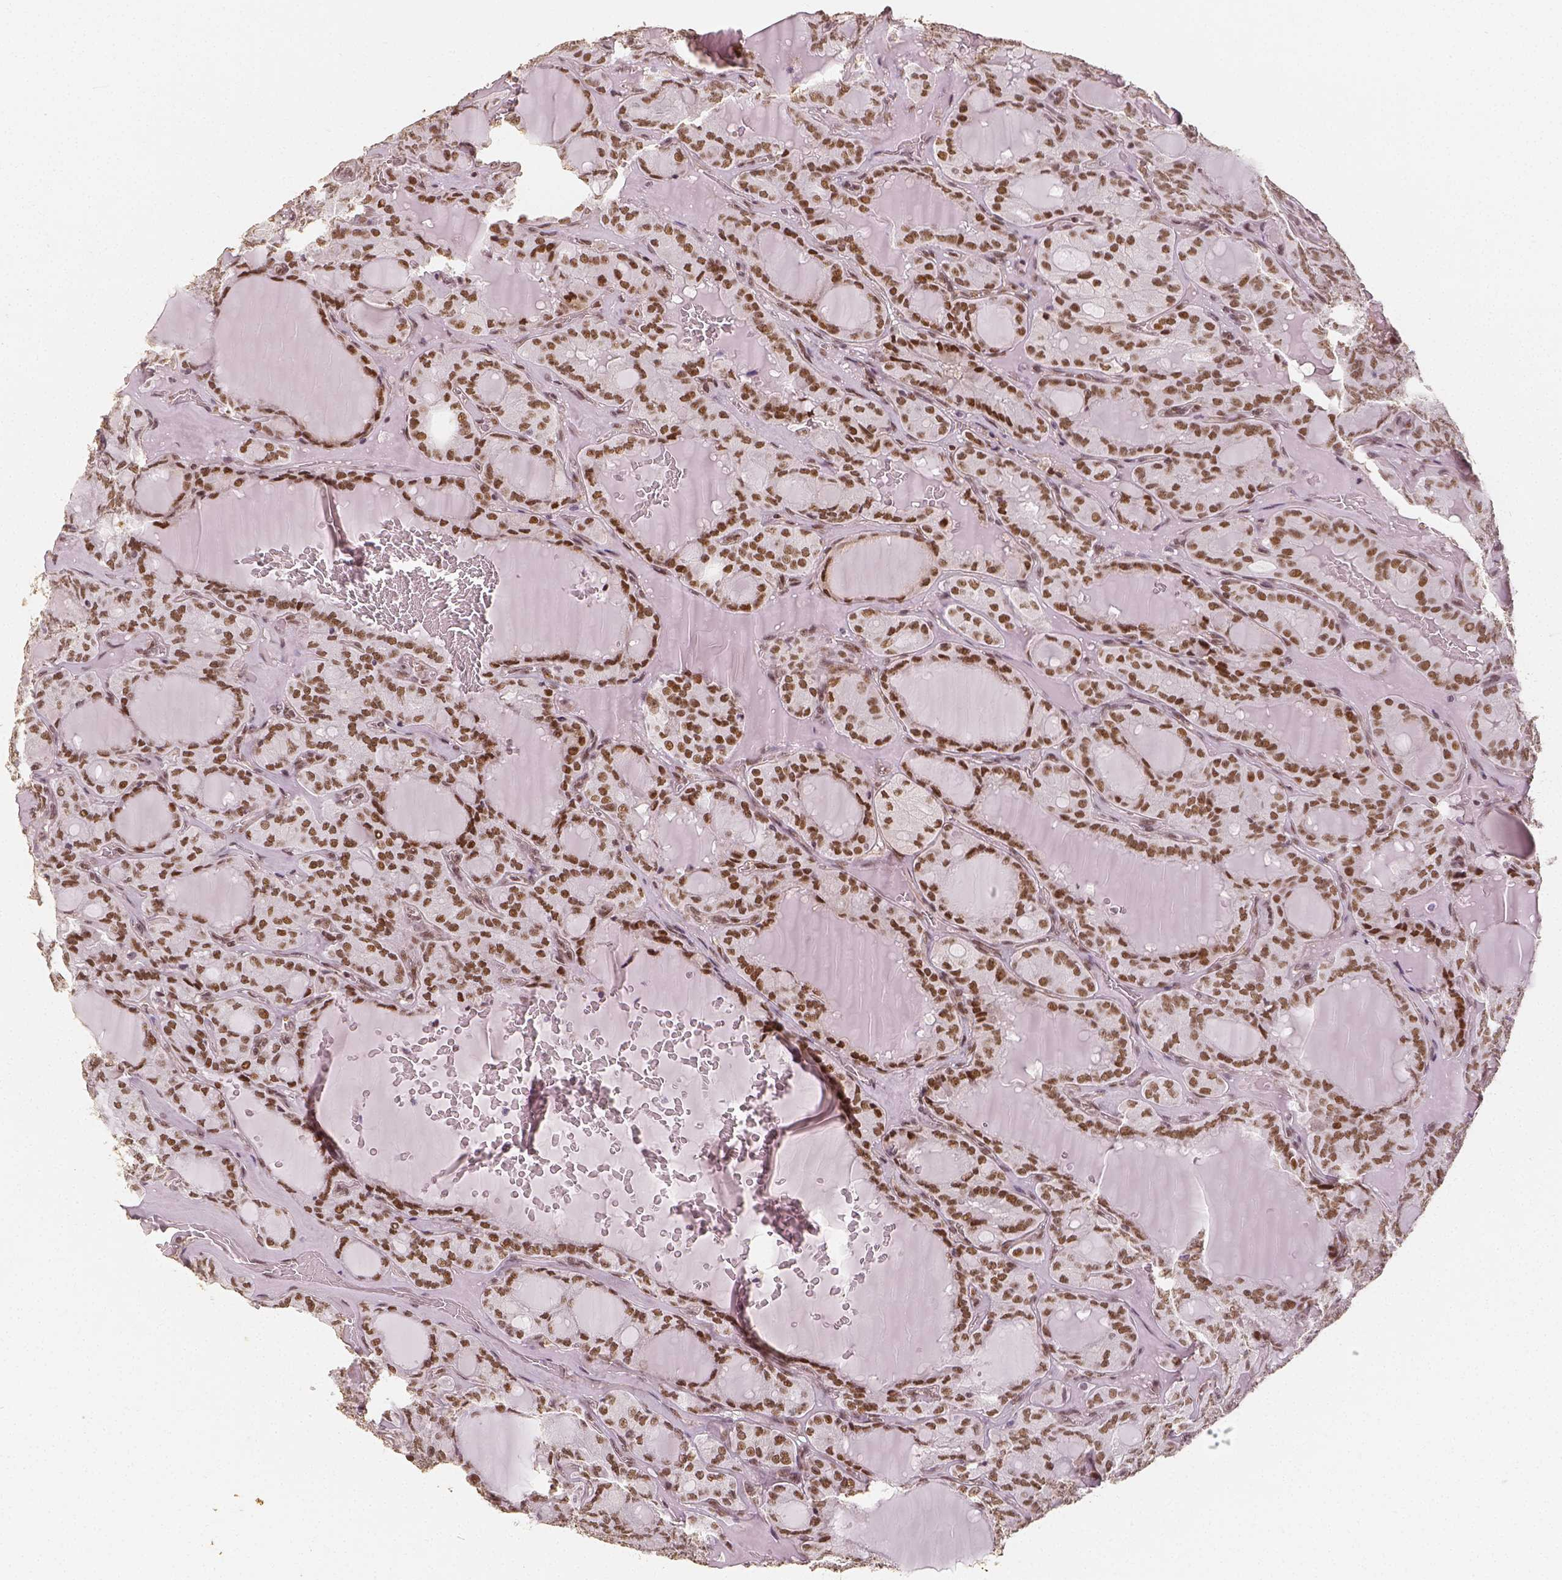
{"staining": {"intensity": "moderate", "quantity": ">75%", "location": "nuclear"}, "tissue": "thyroid cancer", "cell_type": "Tumor cells", "image_type": "cancer", "snomed": [{"axis": "morphology", "description": "Papillary adenocarcinoma, NOS"}, {"axis": "topography", "description": "Thyroid gland"}], "caption": "IHC (DAB (3,3'-diaminobenzidine)) staining of thyroid cancer displays moderate nuclear protein positivity in about >75% of tumor cells.", "gene": "HDAC1", "patient": {"sex": "male", "age": 87}}